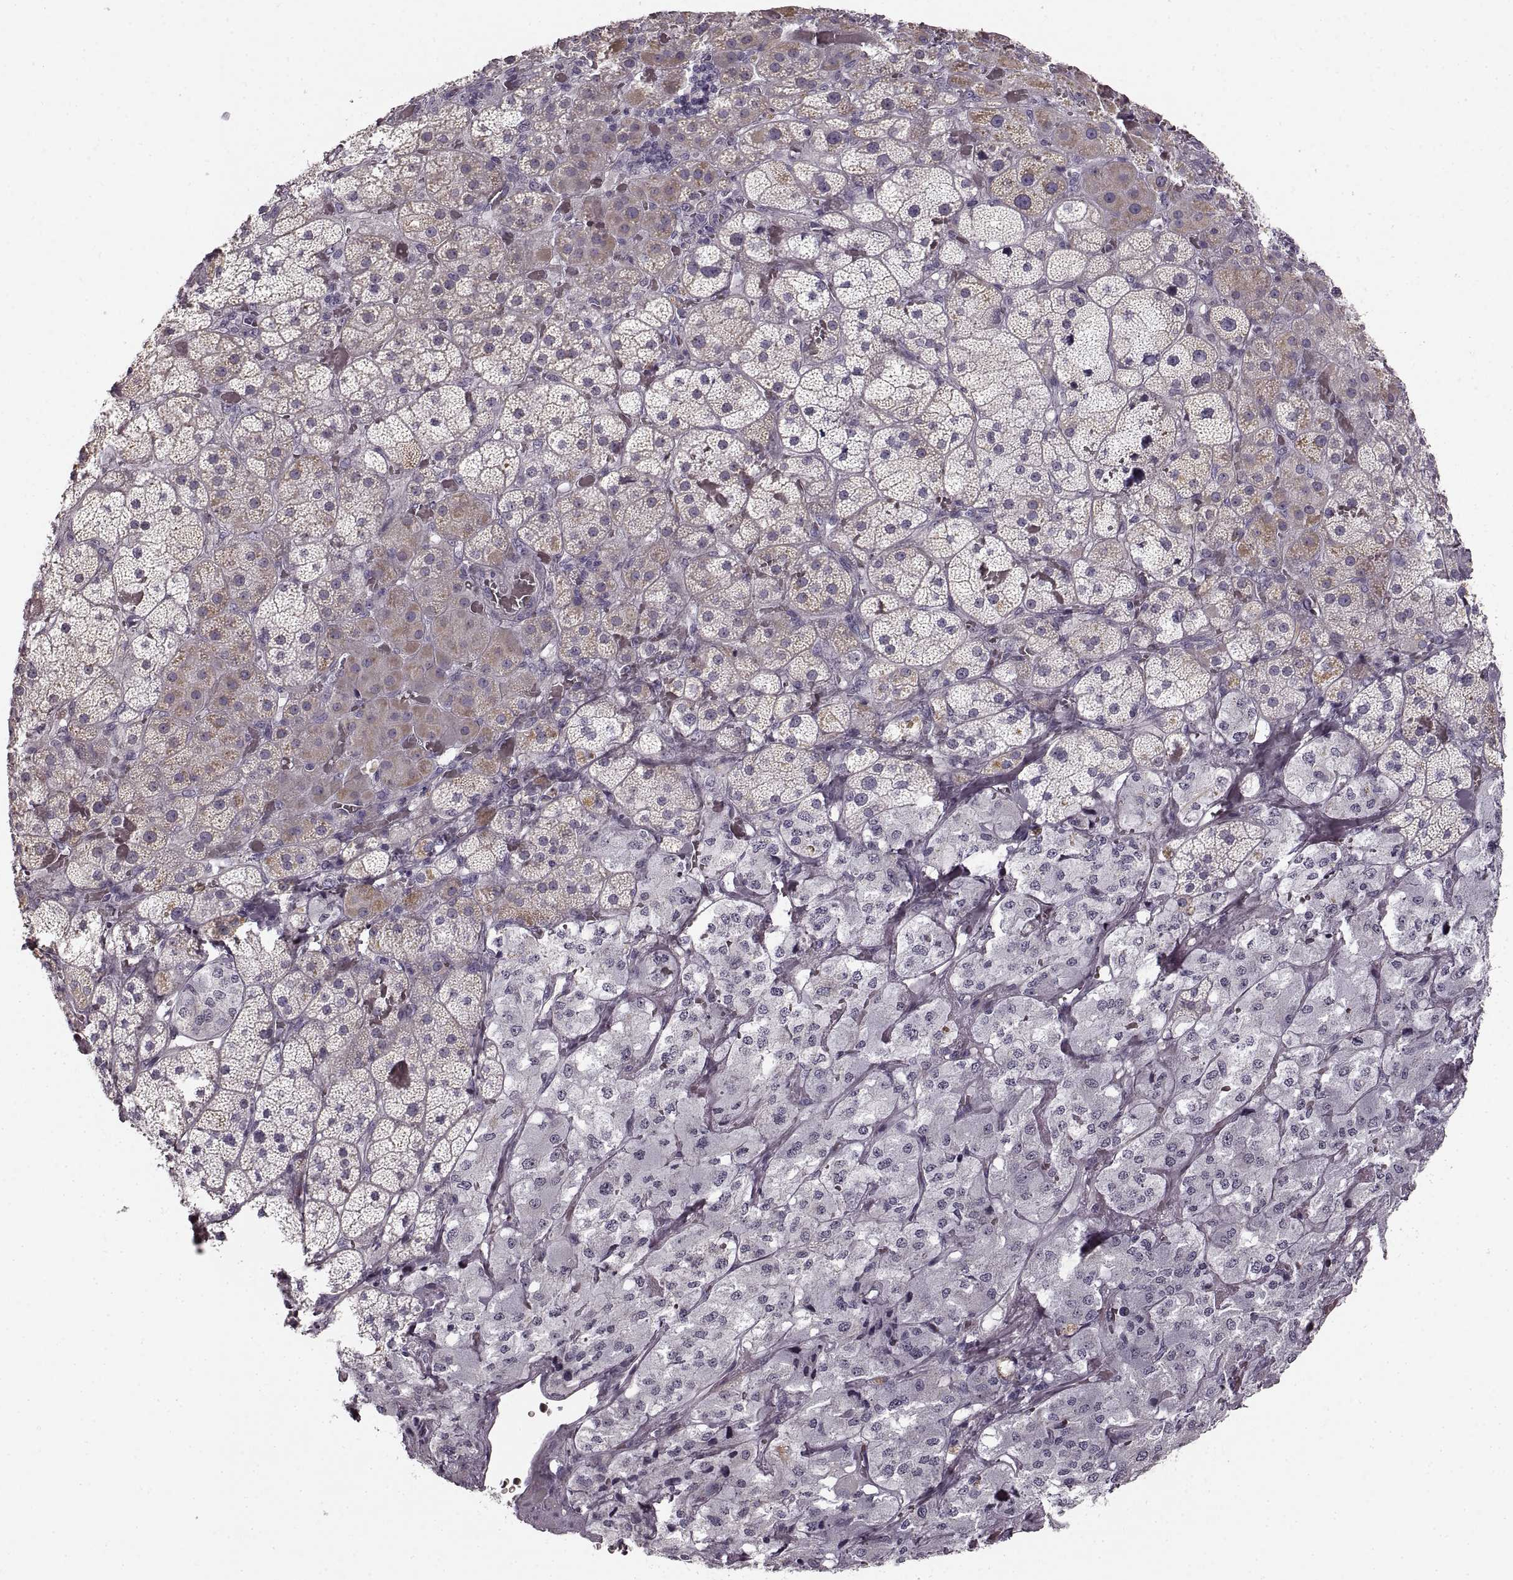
{"staining": {"intensity": "weak", "quantity": "<25%", "location": "cytoplasmic/membranous"}, "tissue": "adrenal gland", "cell_type": "Glandular cells", "image_type": "normal", "snomed": [{"axis": "morphology", "description": "Normal tissue, NOS"}, {"axis": "topography", "description": "Adrenal gland"}], "caption": "This is an immunohistochemistry histopathology image of unremarkable human adrenal gland. There is no staining in glandular cells.", "gene": "CNTN1", "patient": {"sex": "male", "age": 57}}